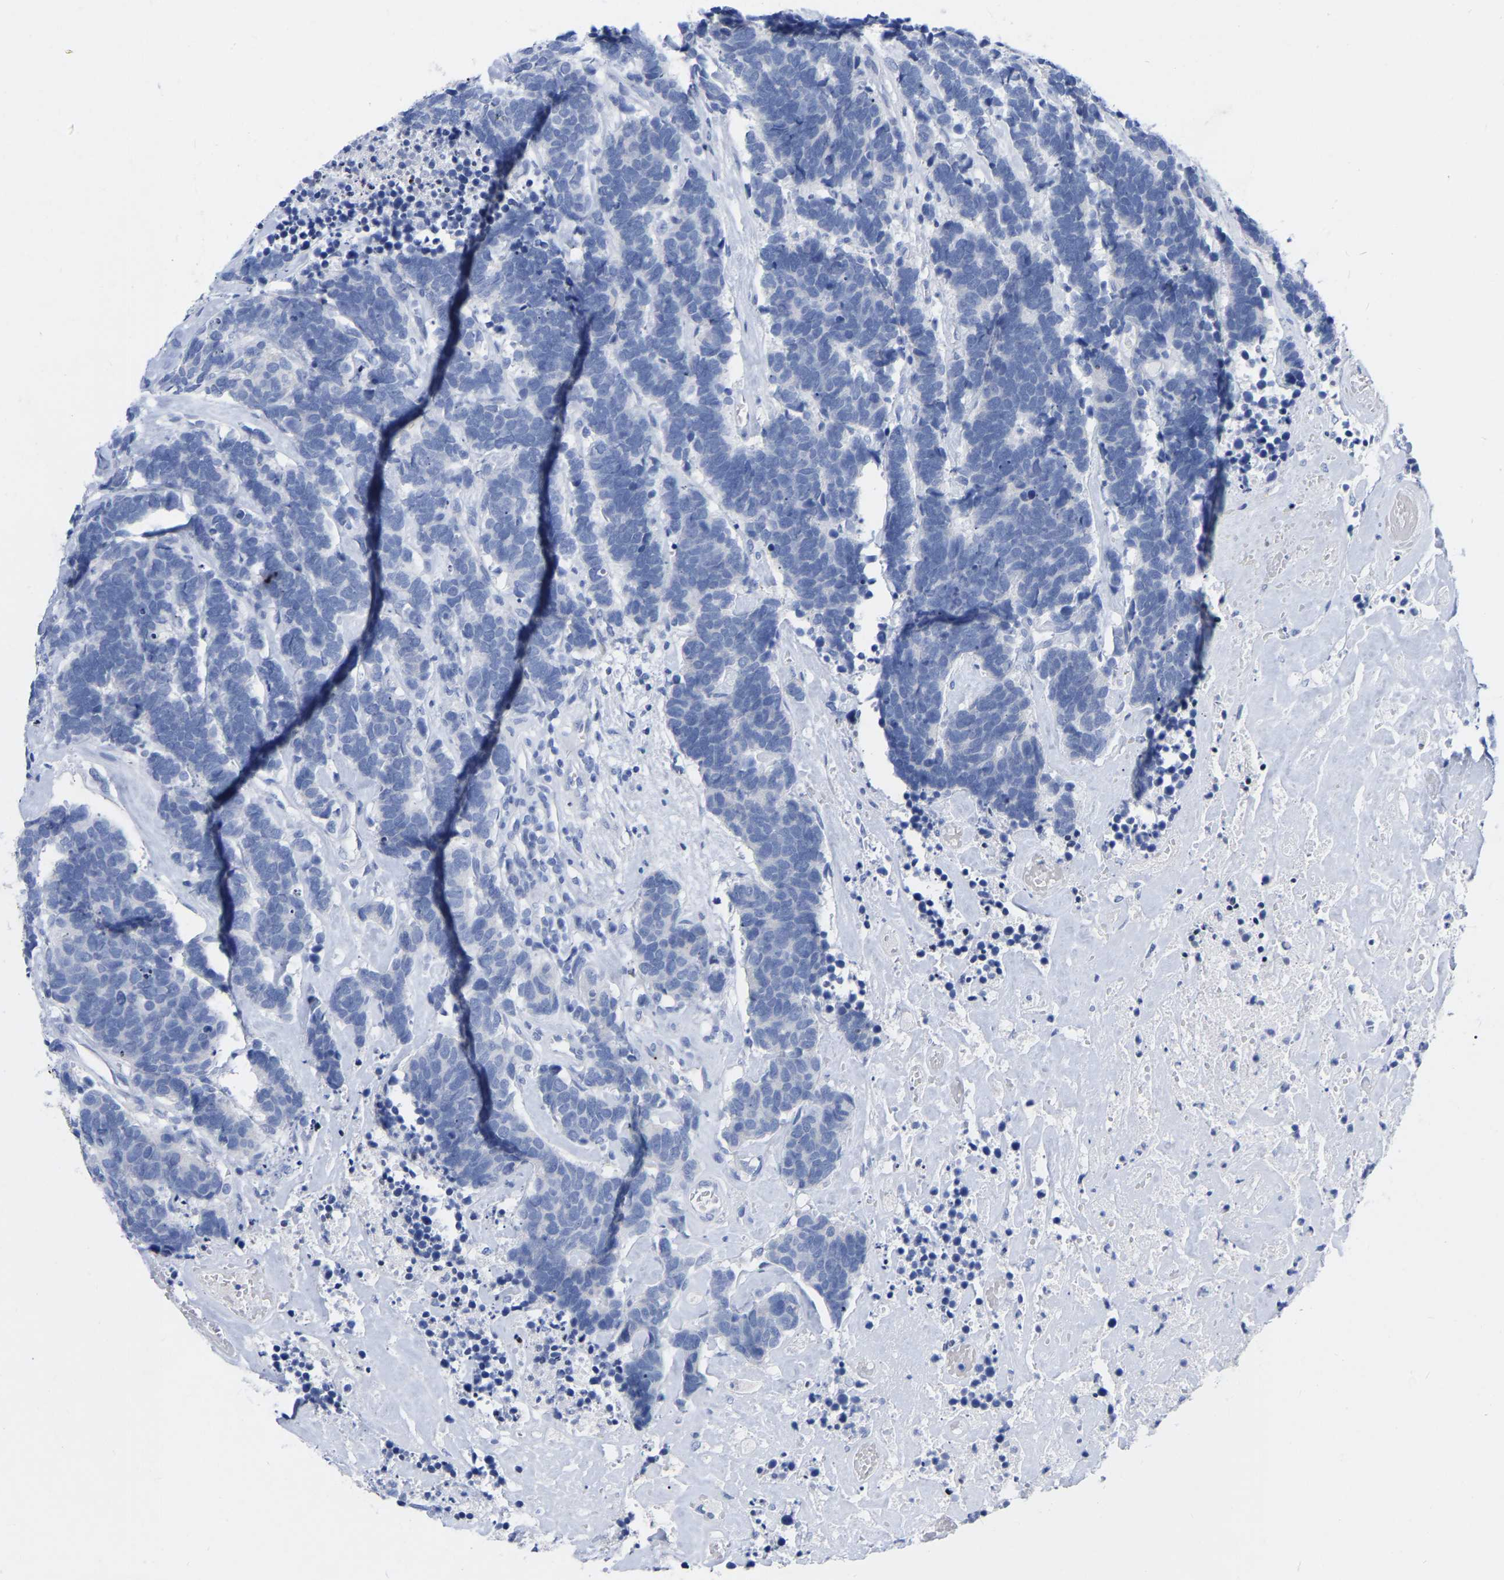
{"staining": {"intensity": "negative", "quantity": "none", "location": "none"}, "tissue": "carcinoid", "cell_type": "Tumor cells", "image_type": "cancer", "snomed": [{"axis": "morphology", "description": "Carcinoma, NOS"}, {"axis": "morphology", "description": "Carcinoid, malignant, NOS"}, {"axis": "topography", "description": "Urinary bladder"}], "caption": "Carcinoma was stained to show a protein in brown. There is no significant positivity in tumor cells.", "gene": "ZNF629", "patient": {"sex": "male", "age": 57}}